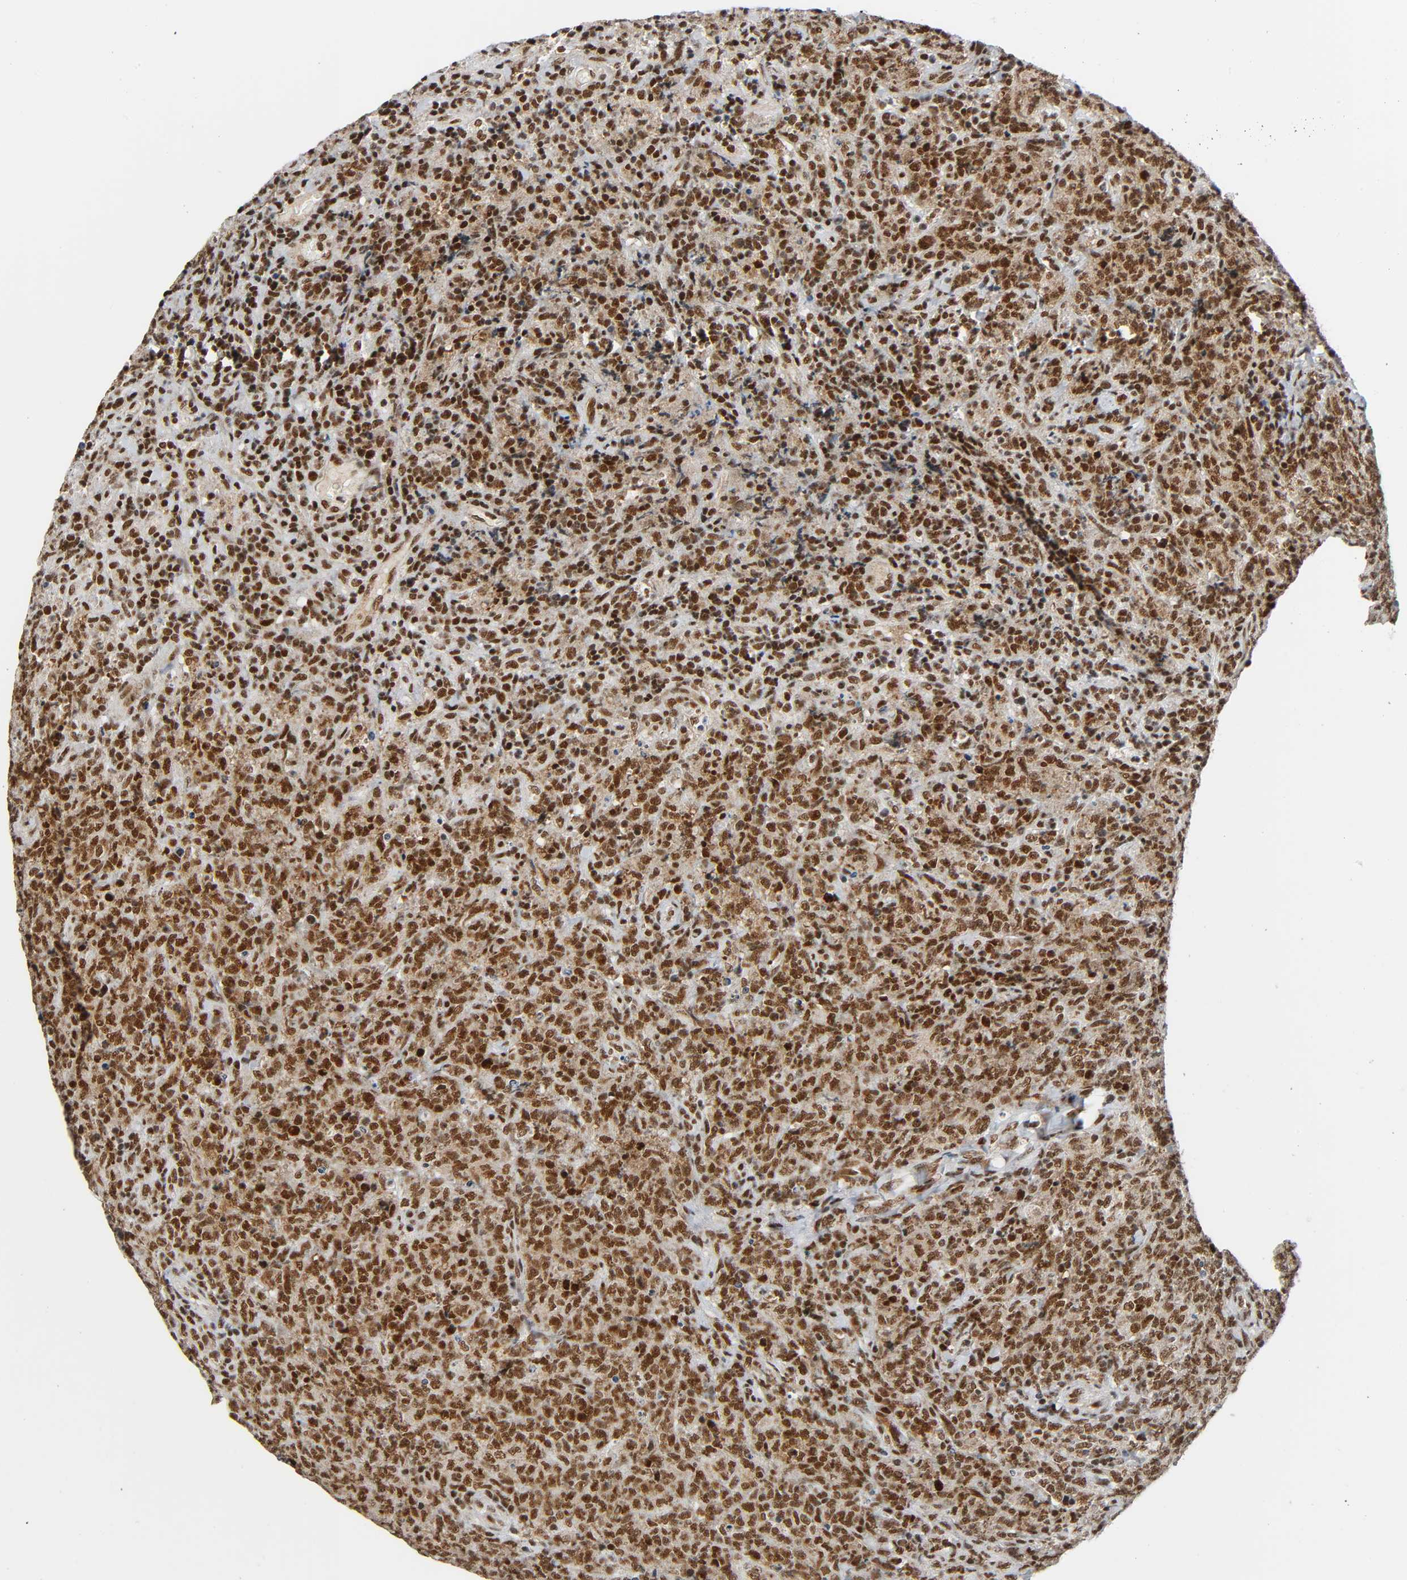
{"staining": {"intensity": "strong", "quantity": ">75%", "location": "nuclear"}, "tissue": "lymphoma", "cell_type": "Tumor cells", "image_type": "cancer", "snomed": [{"axis": "morphology", "description": "Malignant lymphoma, non-Hodgkin's type, High grade"}, {"axis": "topography", "description": "Tonsil"}], "caption": "This photomicrograph displays high-grade malignant lymphoma, non-Hodgkin's type stained with immunohistochemistry to label a protein in brown. The nuclear of tumor cells show strong positivity for the protein. Nuclei are counter-stained blue.", "gene": "CDK9", "patient": {"sex": "female", "age": 36}}